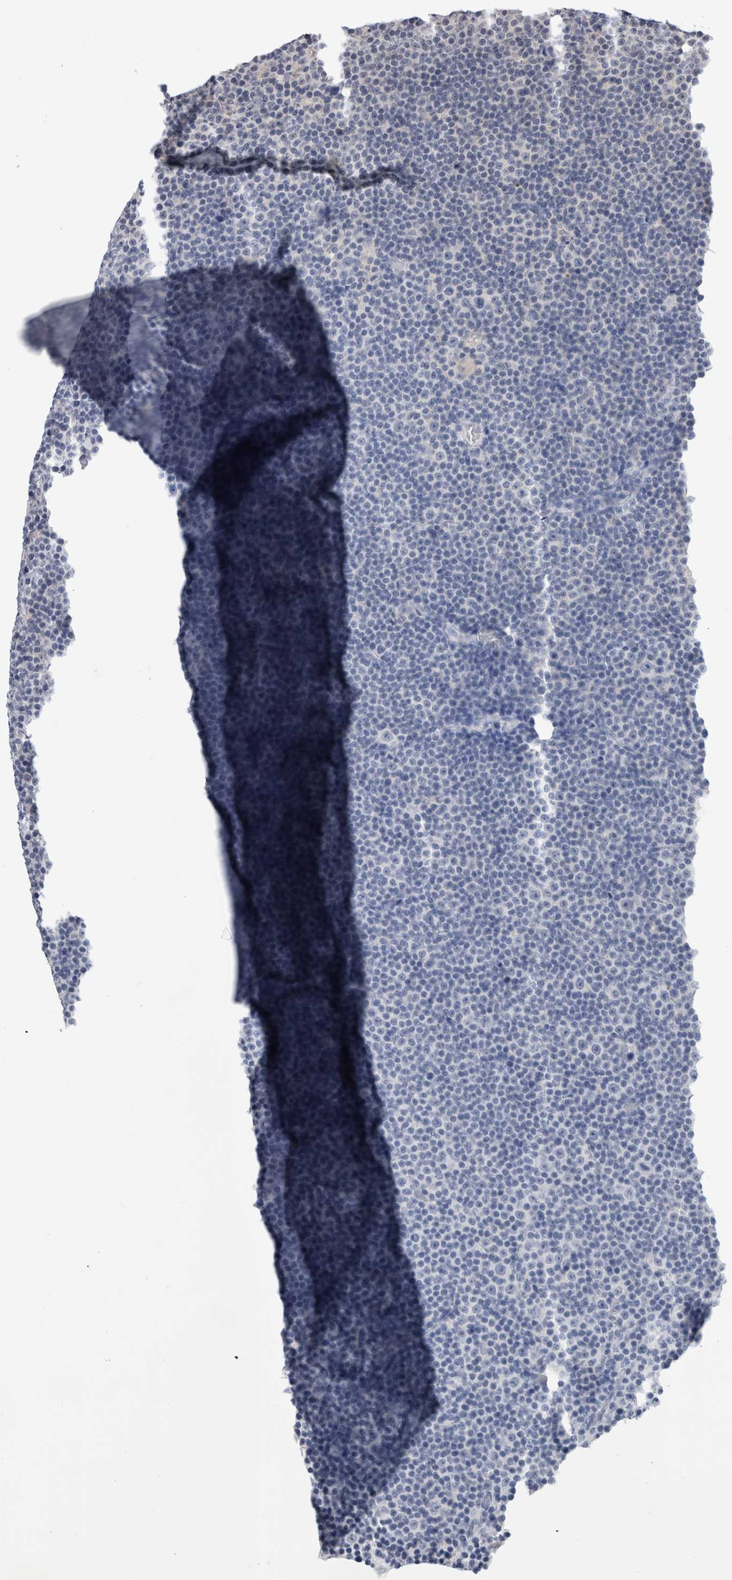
{"staining": {"intensity": "negative", "quantity": "none", "location": "none"}, "tissue": "lymphoma", "cell_type": "Tumor cells", "image_type": "cancer", "snomed": [{"axis": "morphology", "description": "Malignant lymphoma, non-Hodgkin's type, Low grade"}, {"axis": "topography", "description": "Lymph node"}], "caption": "This is a histopathology image of IHC staining of malignant lymphoma, non-Hodgkin's type (low-grade), which shows no positivity in tumor cells.", "gene": "VSIG4", "patient": {"sex": "female", "age": 67}}